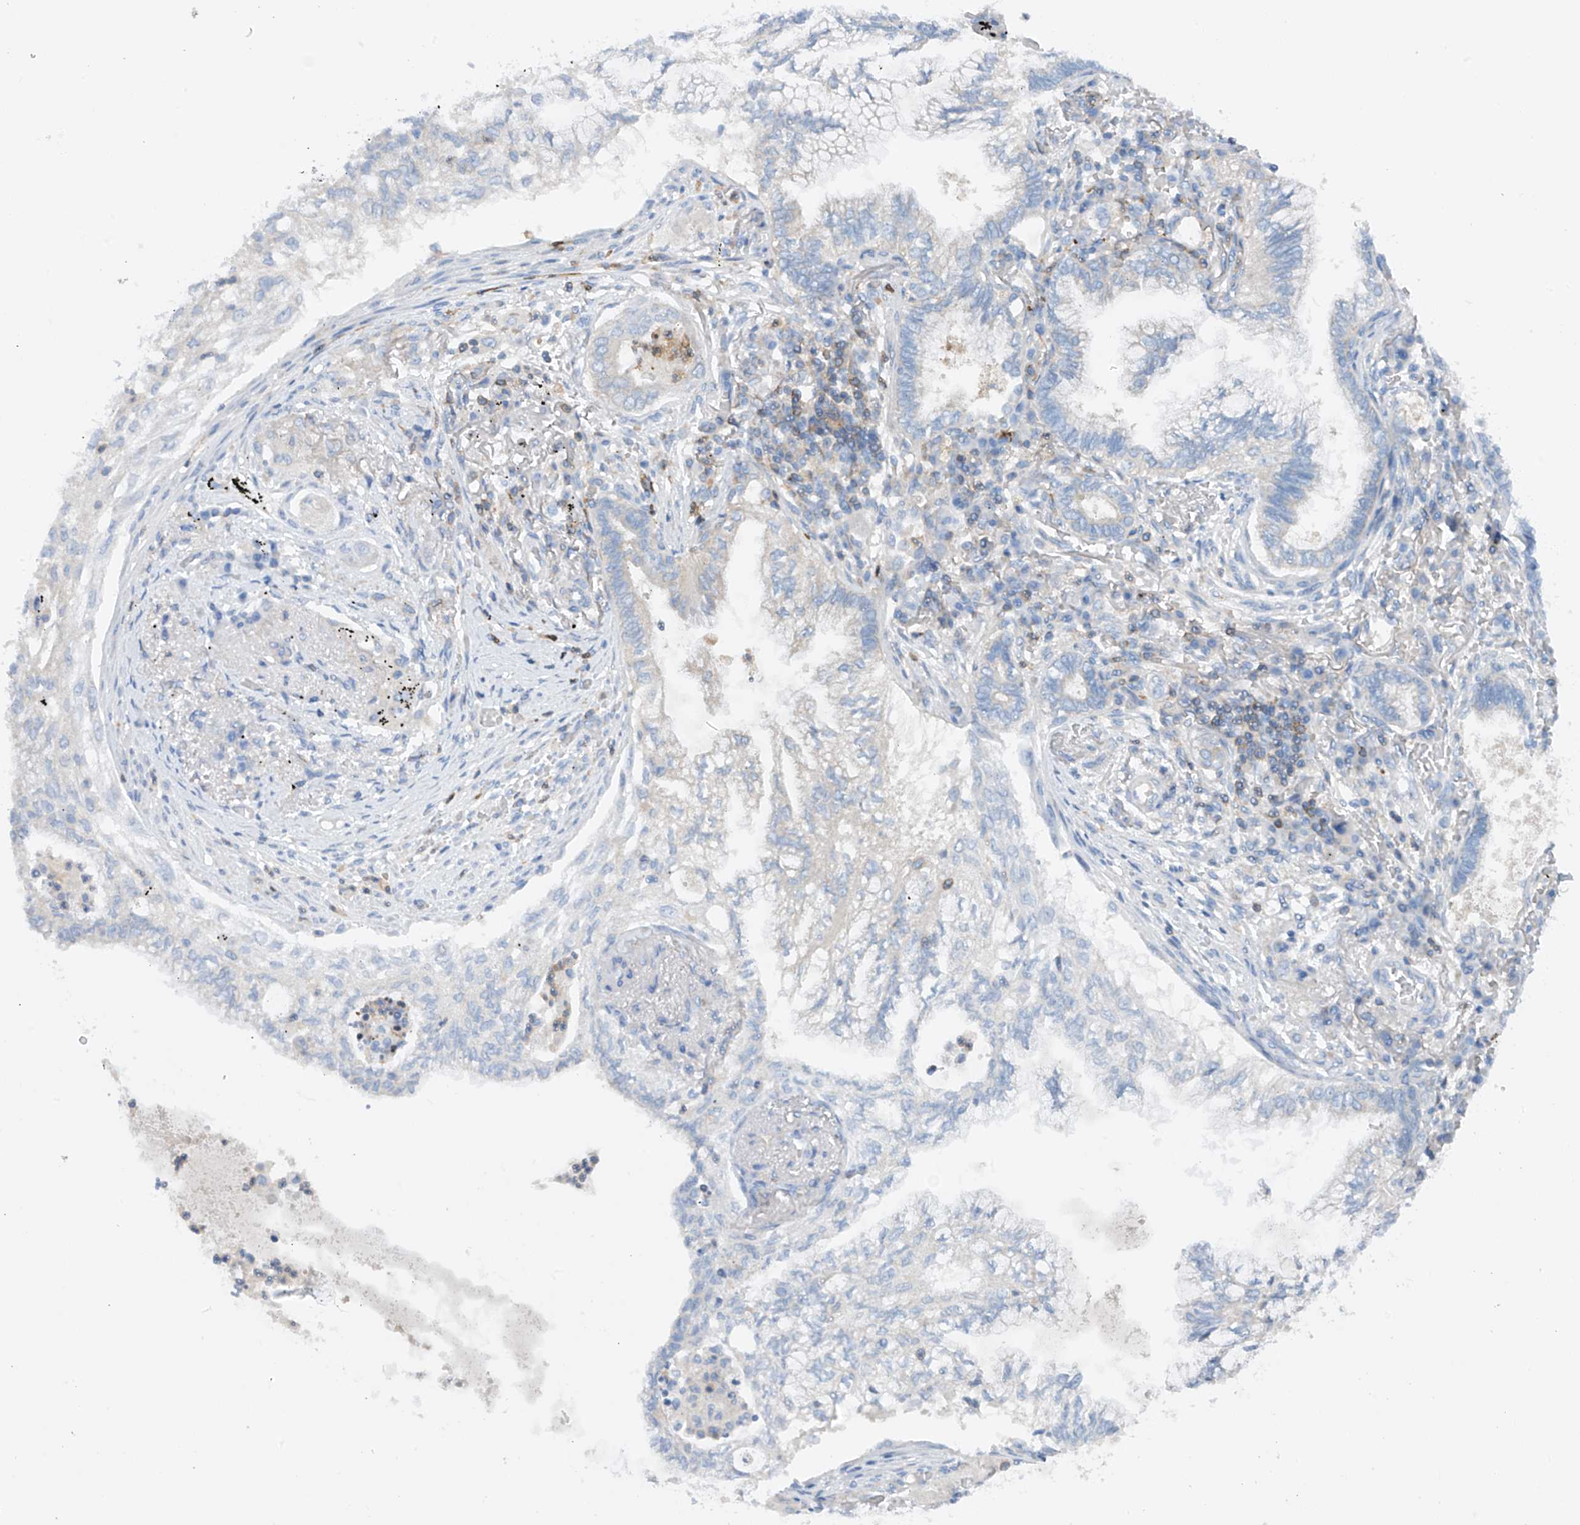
{"staining": {"intensity": "negative", "quantity": "none", "location": "none"}, "tissue": "lung cancer", "cell_type": "Tumor cells", "image_type": "cancer", "snomed": [{"axis": "morphology", "description": "Adenocarcinoma, NOS"}, {"axis": "topography", "description": "Lung"}], "caption": "High magnification brightfield microscopy of adenocarcinoma (lung) stained with DAB (3,3'-diaminobenzidine) (brown) and counterstained with hematoxylin (blue): tumor cells show no significant positivity. (Stains: DAB (3,3'-diaminobenzidine) immunohistochemistry with hematoxylin counter stain, Microscopy: brightfield microscopy at high magnification).", "gene": "PHACTR2", "patient": {"sex": "female", "age": 70}}